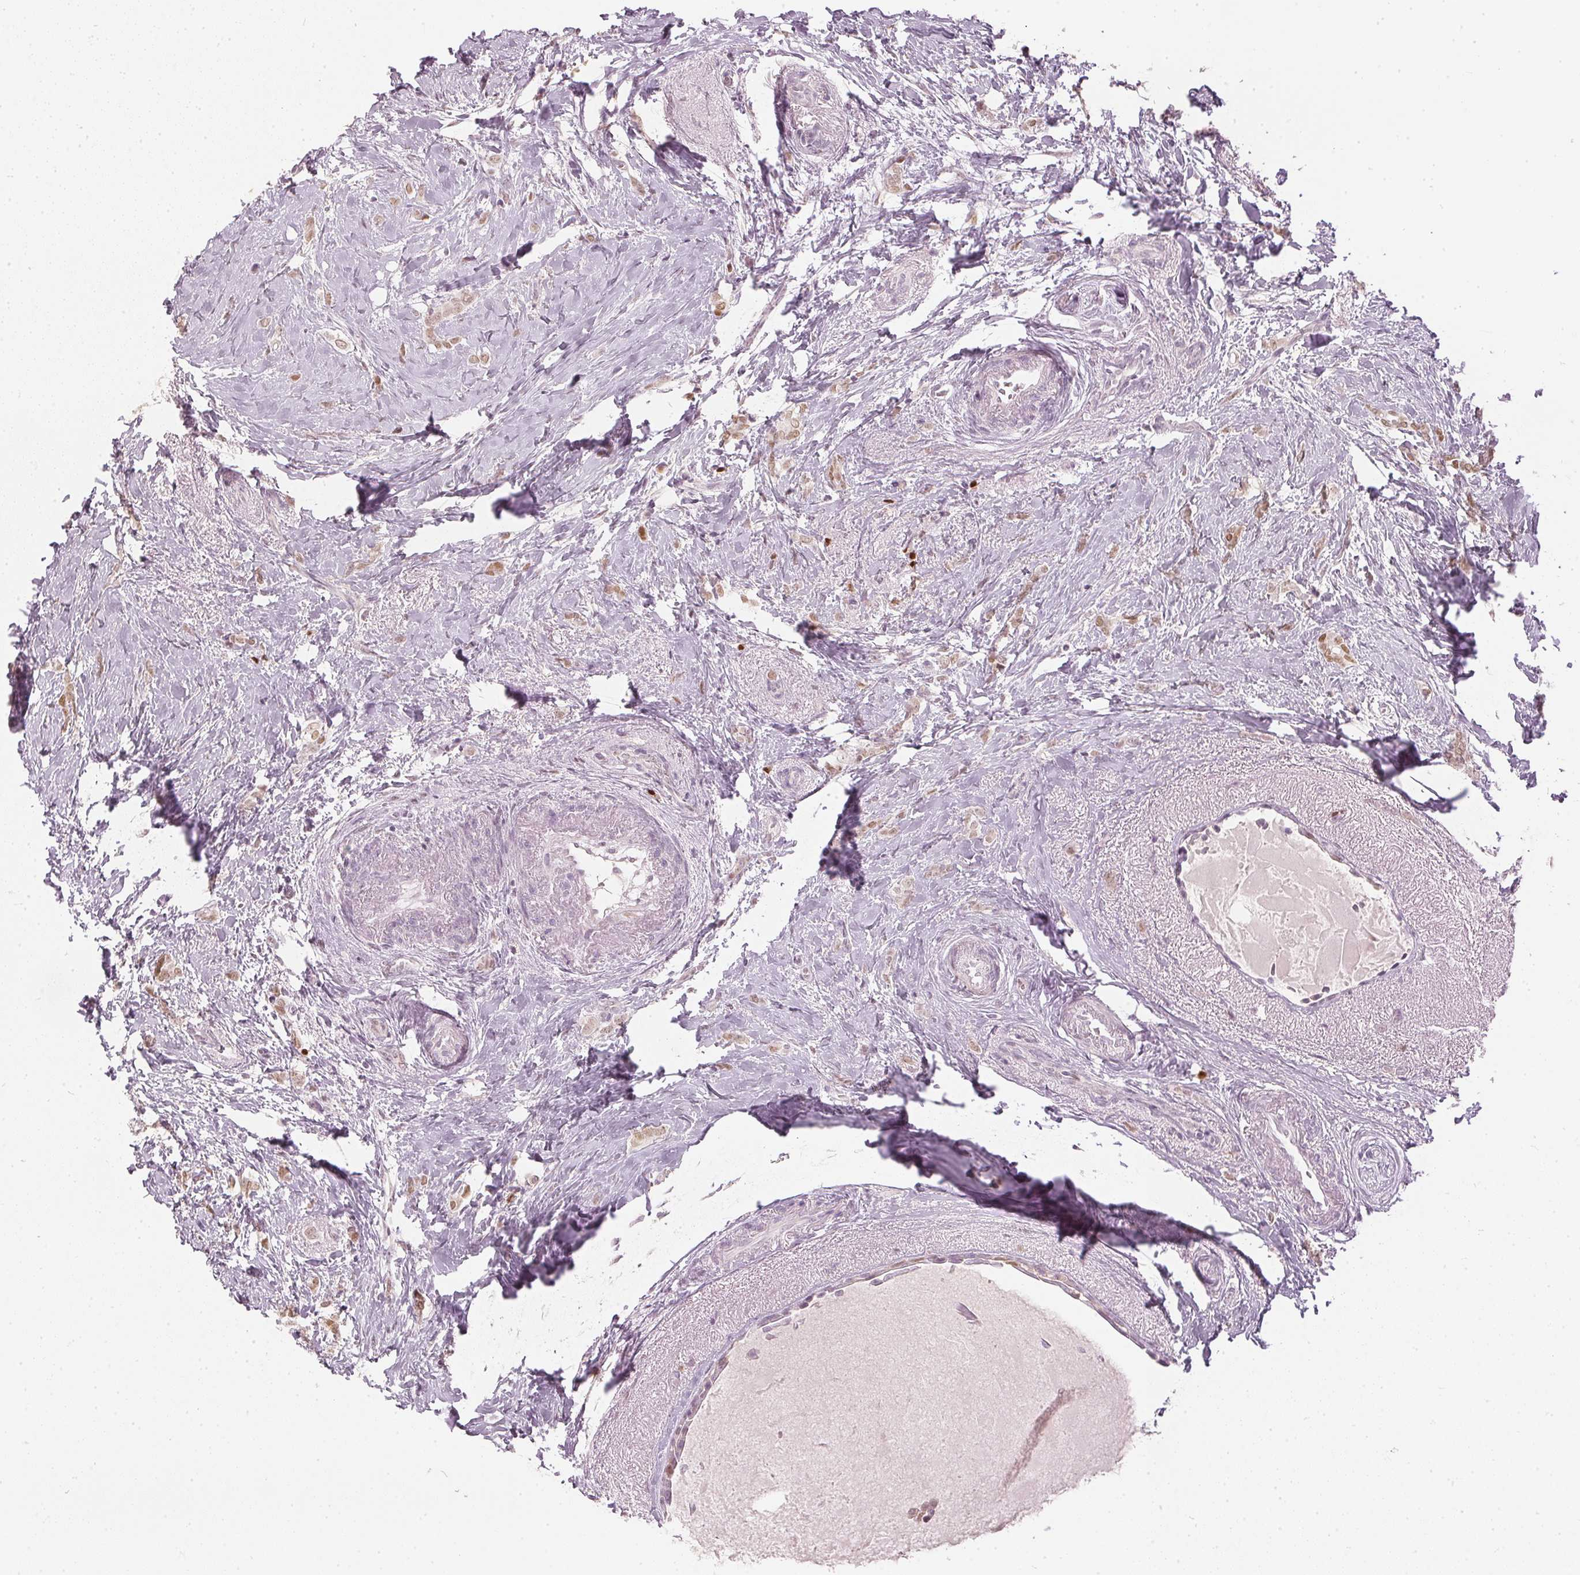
{"staining": {"intensity": "moderate", "quantity": "<25%", "location": "nuclear"}, "tissue": "breast cancer", "cell_type": "Tumor cells", "image_type": "cancer", "snomed": [{"axis": "morphology", "description": "Normal tissue, NOS"}, {"axis": "morphology", "description": "Duct carcinoma"}, {"axis": "topography", "description": "Breast"}], "caption": "Immunohistochemistry (IHC) of human breast infiltrating ductal carcinoma shows low levels of moderate nuclear positivity in about <25% of tumor cells.", "gene": "SLC39A3", "patient": {"sex": "female", "age": 77}}